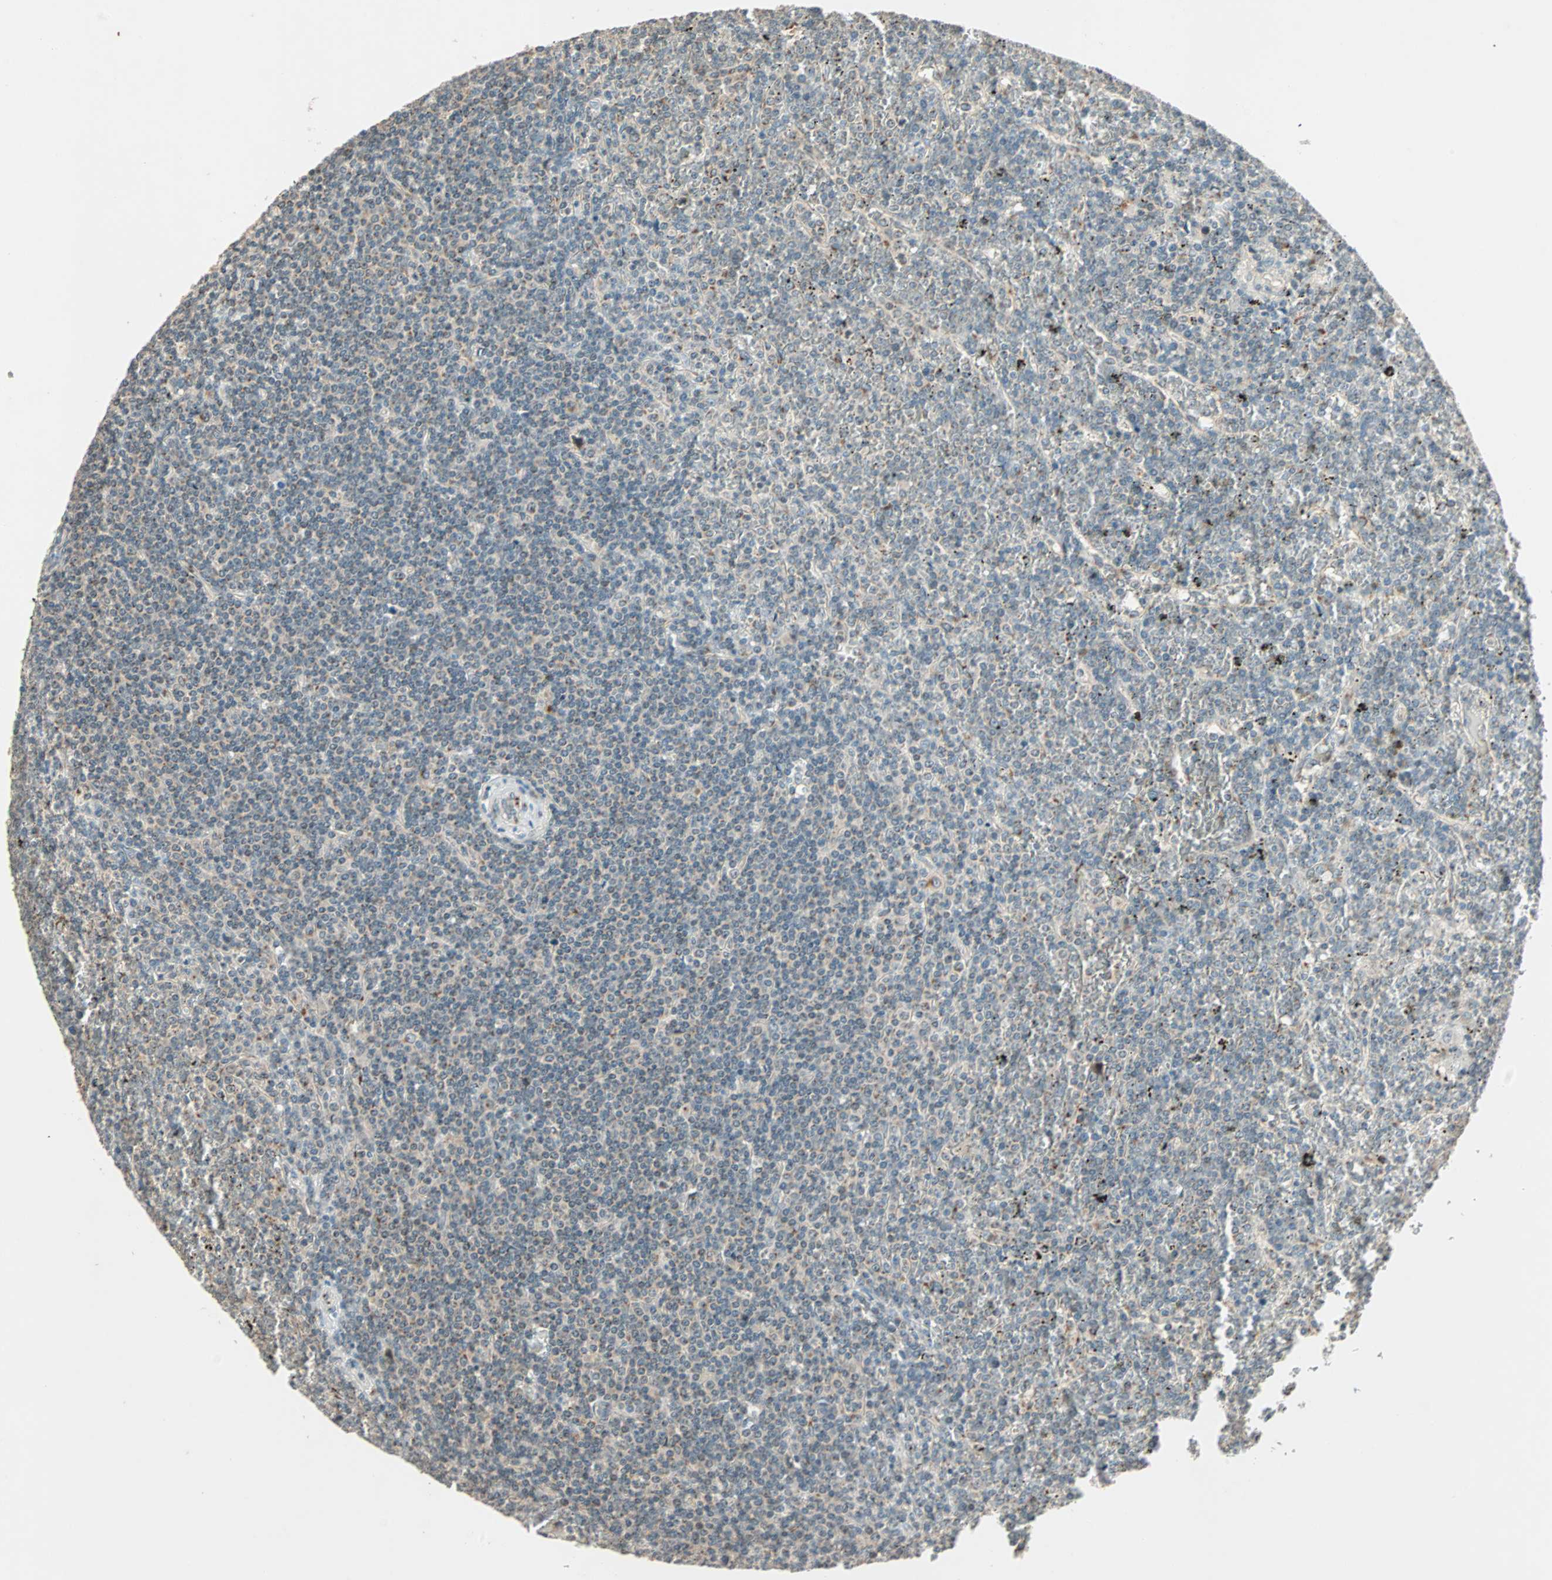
{"staining": {"intensity": "weak", "quantity": "25%-75%", "location": "cytoplasmic/membranous"}, "tissue": "lymphoma", "cell_type": "Tumor cells", "image_type": "cancer", "snomed": [{"axis": "morphology", "description": "Malignant lymphoma, non-Hodgkin's type, Low grade"}, {"axis": "topography", "description": "Spleen"}], "caption": "Human lymphoma stained for a protein (brown) displays weak cytoplasmic/membranous positive staining in approximately 25%-75% of tumor cells.", "gene": "PRDM2", "patient": {"sex": "female", "age": 19}}